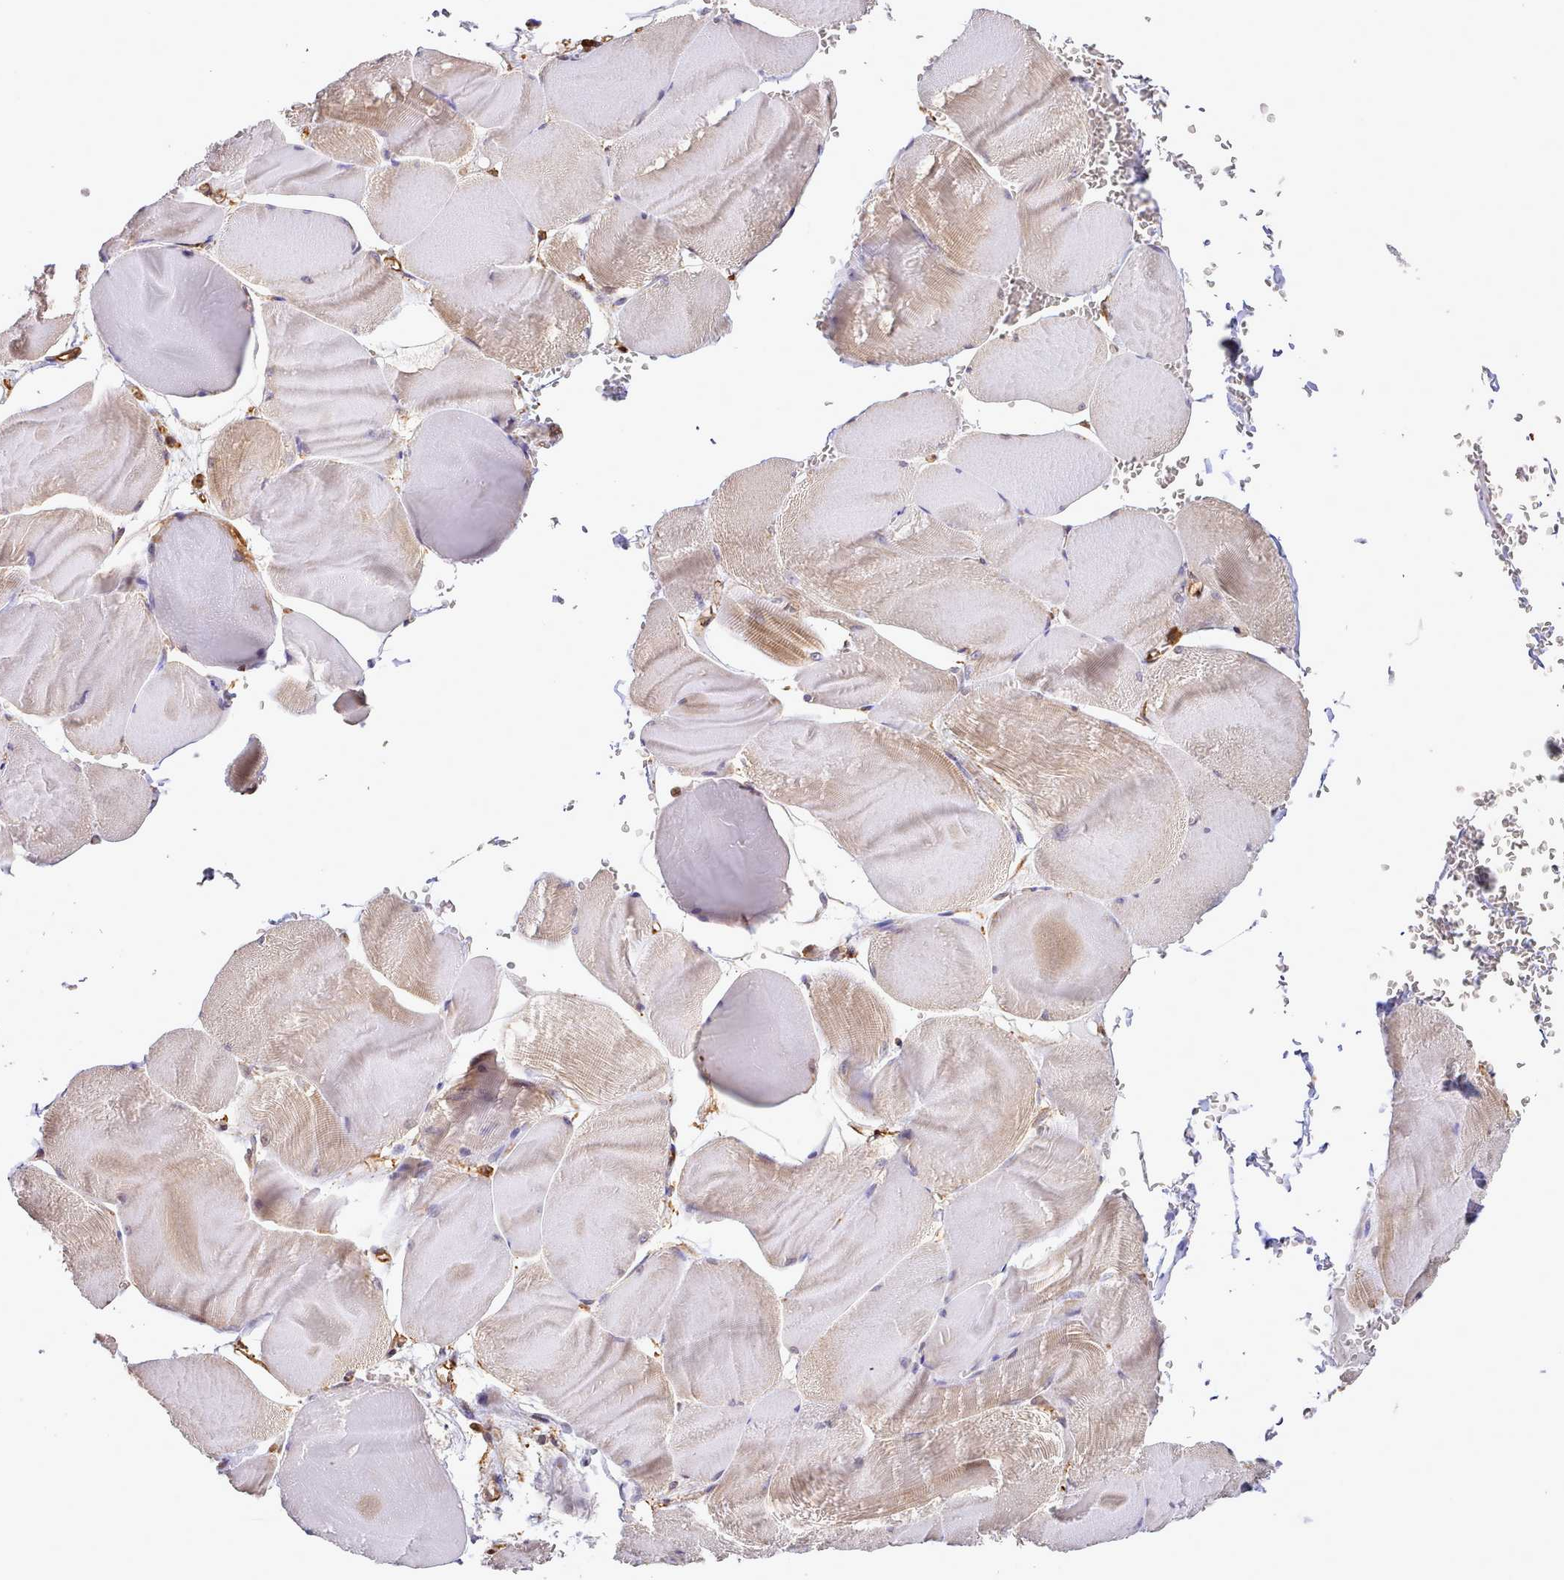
{"staining": {"intensity": "moderate", "quantity": "25%-75%", "location": "cytoplasmic/membranous"}, "tissue": "skeletal muscle", "cell_type": "Myocytes", "image_type": "normal", "snomed": [{"axis": "morphology", "description": "Normal tissue, NOS"}, {"axis": "morphology", "description": "Basal cell carcinoma"}, {"axis": "topography", "description": "Skeletal muscle"}], "caption": "This micrograph reveals normal skeletal muscle stained with immunohistochemistry (IHC) to label a protein in brown. The cytoplasmic/membranous of myocytes show moderate positivity for the protein. Nuclei are counter-stained blue.", "gene": "CAPZA1", "patient": {"sex": "female", "age": 64}}